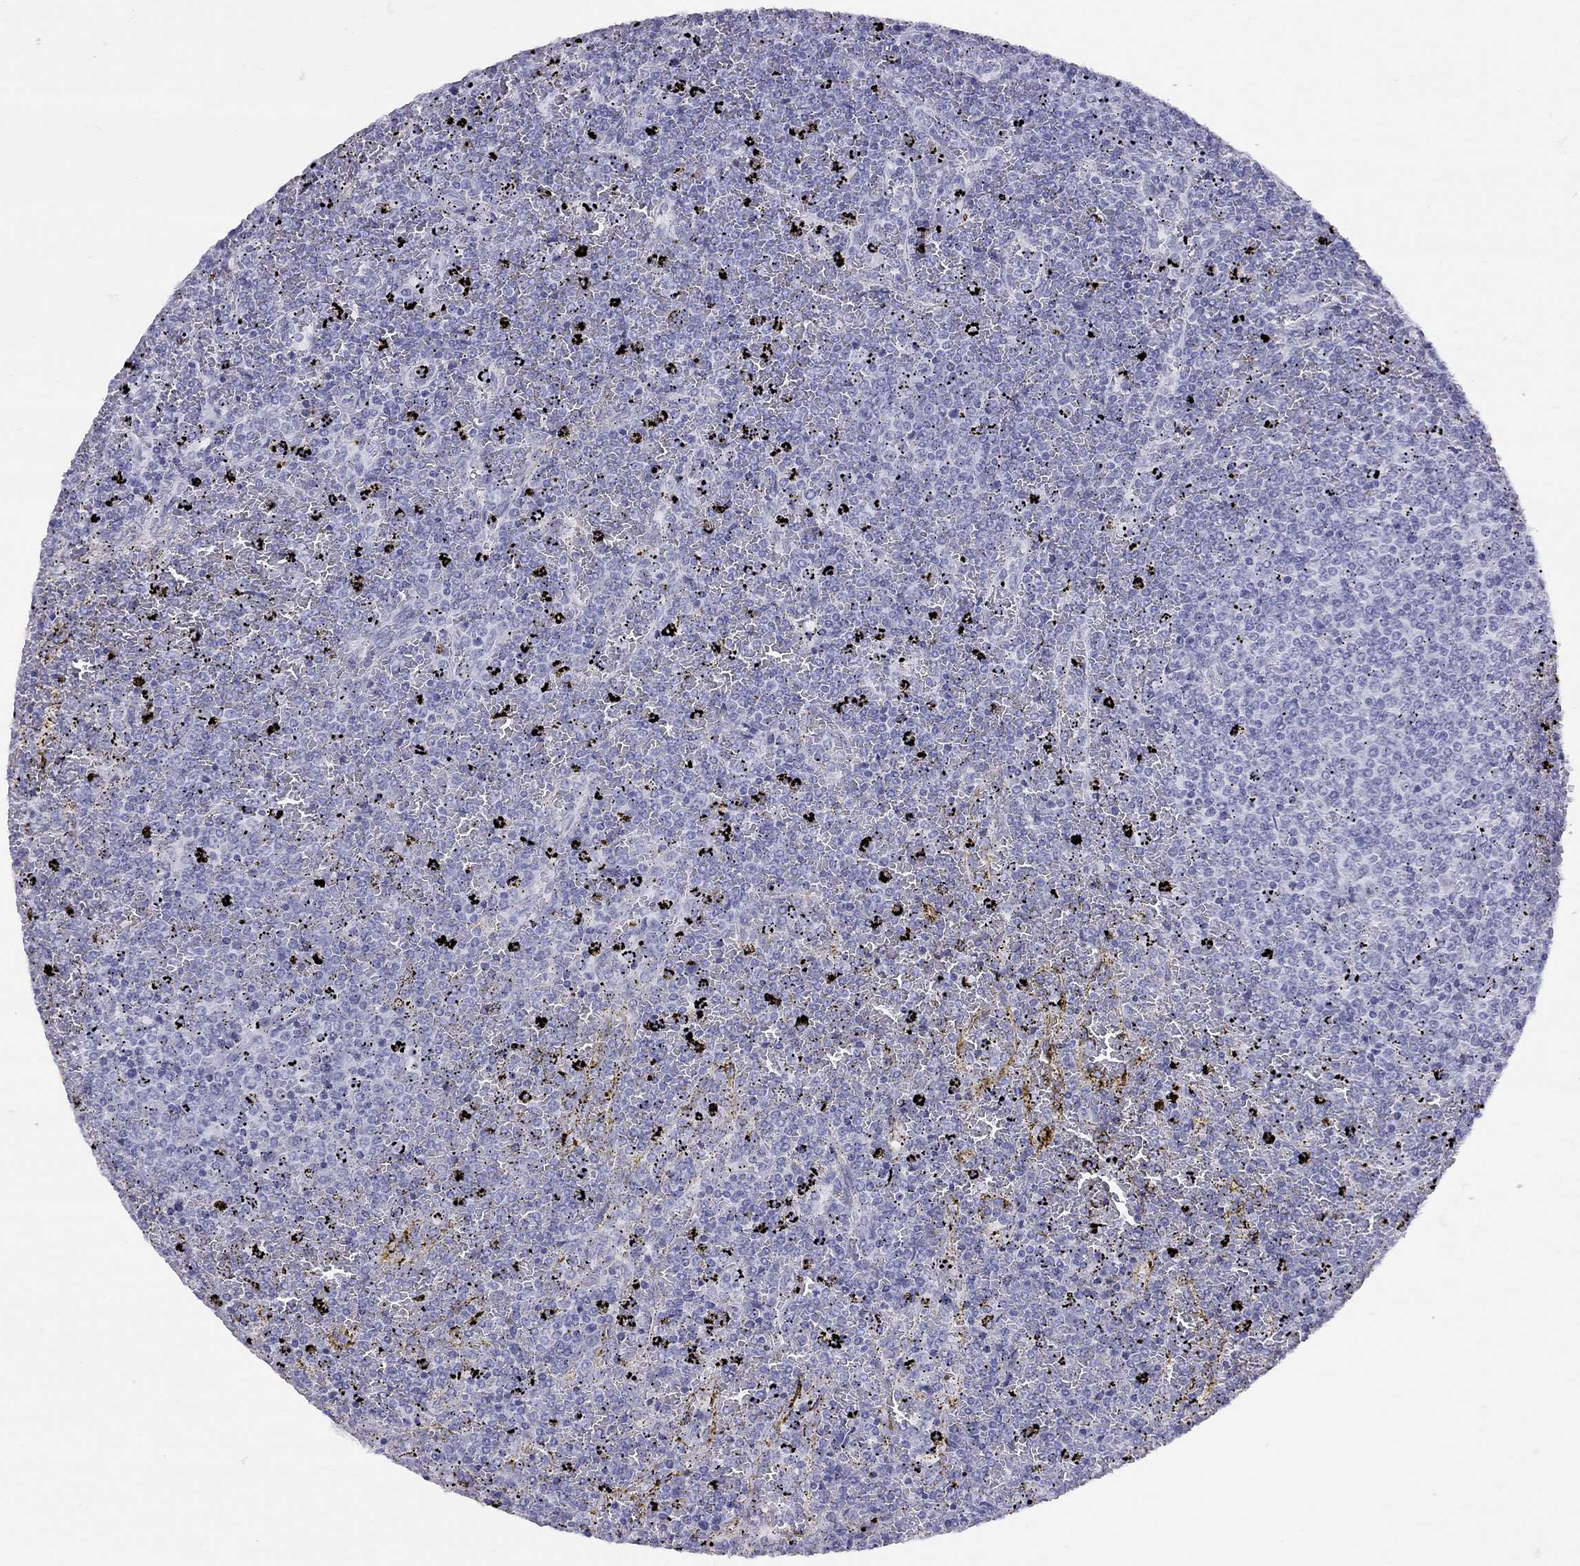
{"staining": {"intensity": "negative", "quantity": "none", "location": "none"}, "tissue": "lymphoma", "cell_type": "Tumor cells", "image_type": "cancer", "snomed": [{"axis": "morphology", "description": "Malignant lymphoma, non-Hodgkin's type, Low grade"}, {"axis": "topography", "description": "Spleen"}], "caption": "Lymphoma was stained to show a protein in brown. There is no significant positivity in tumor cells.", "gene": "LYAR", "patient": {"sex": "female", "age": 77}}